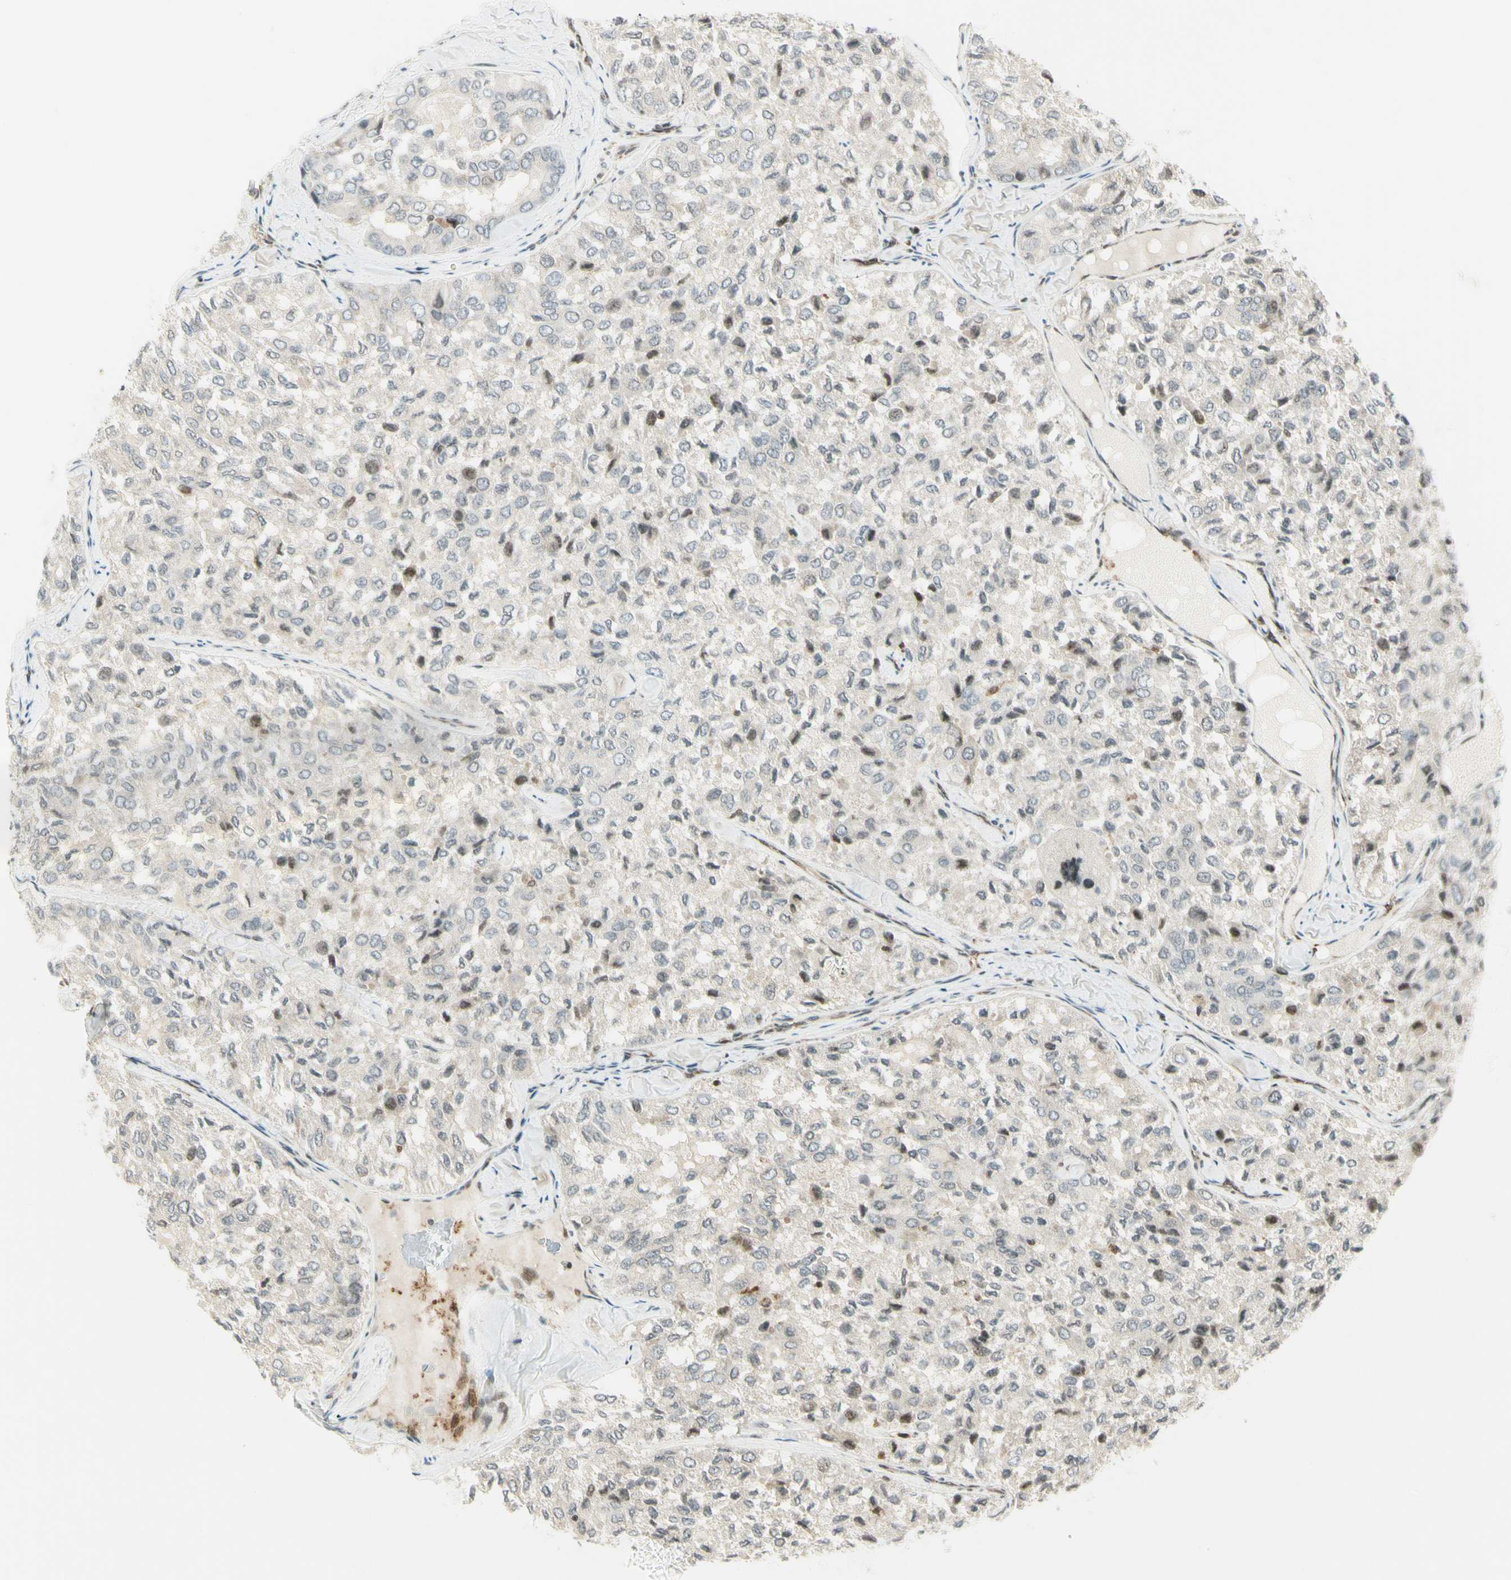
{"staining": {"intensity": "negative", "quantity": "none", "location": "none"}, "tissue": "thyroid cancer", "cell_type": "Tumor cells", "image_type": "cancer", "snomed": [{"axis": "morphology", "description": "Follicular adenoma carcinoma, NOS"}, {"axis": "topography", "description": "Thyroid gland"}], "caption": "High power microscopy micrograph of an immunohistochemistry (IHC) photomicrograph of thyroid cancer (follicular adenoma carcinoma), revealing no significant staining in tumor cells. (Immunohistochemistry (ihc), brightfield microscopy, high magnification).", "gene": "TPT1", "patient": {"sex": "male", "age": 75}}